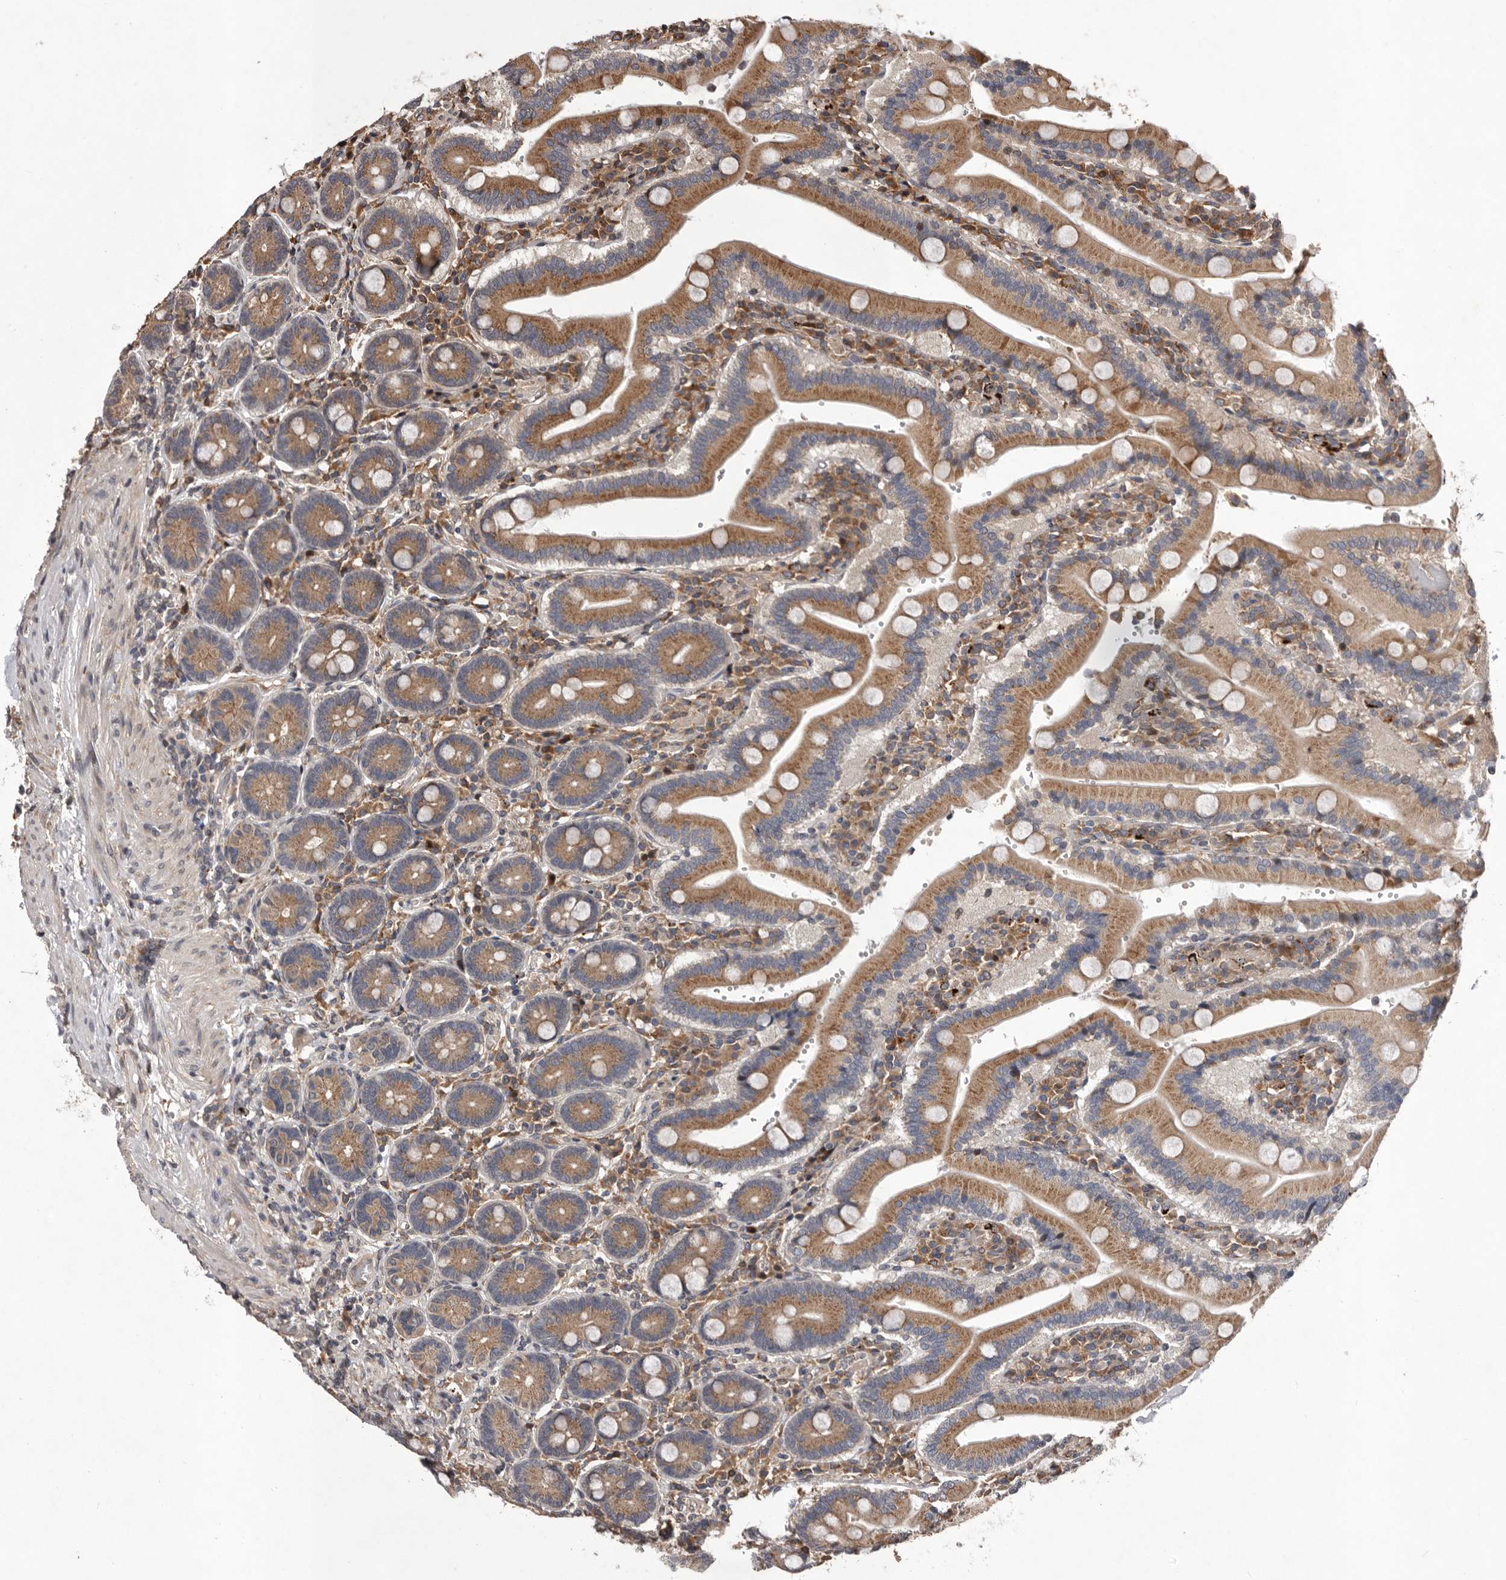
{"staining": {"intensity": "moderate", "quantity": ">75%", "location": "cytoplasmic/membranous"}, "tissue": "duodenum", "cell_type": "Glandular cells", "image_type": "normal", "snomed": [{"axis": "morphology", "description": "Normal tissue, NOS"}, {"axis": "topography", "description": "Duodenum"}], "caption": "Duodenum stained with immunohistochemistry (IHC) displays moderate cytoplasmic/membranous expression in about >75% of glandular cells.", "gene": "GADD45B", "patient": {"sex": "female", "age": 62}}